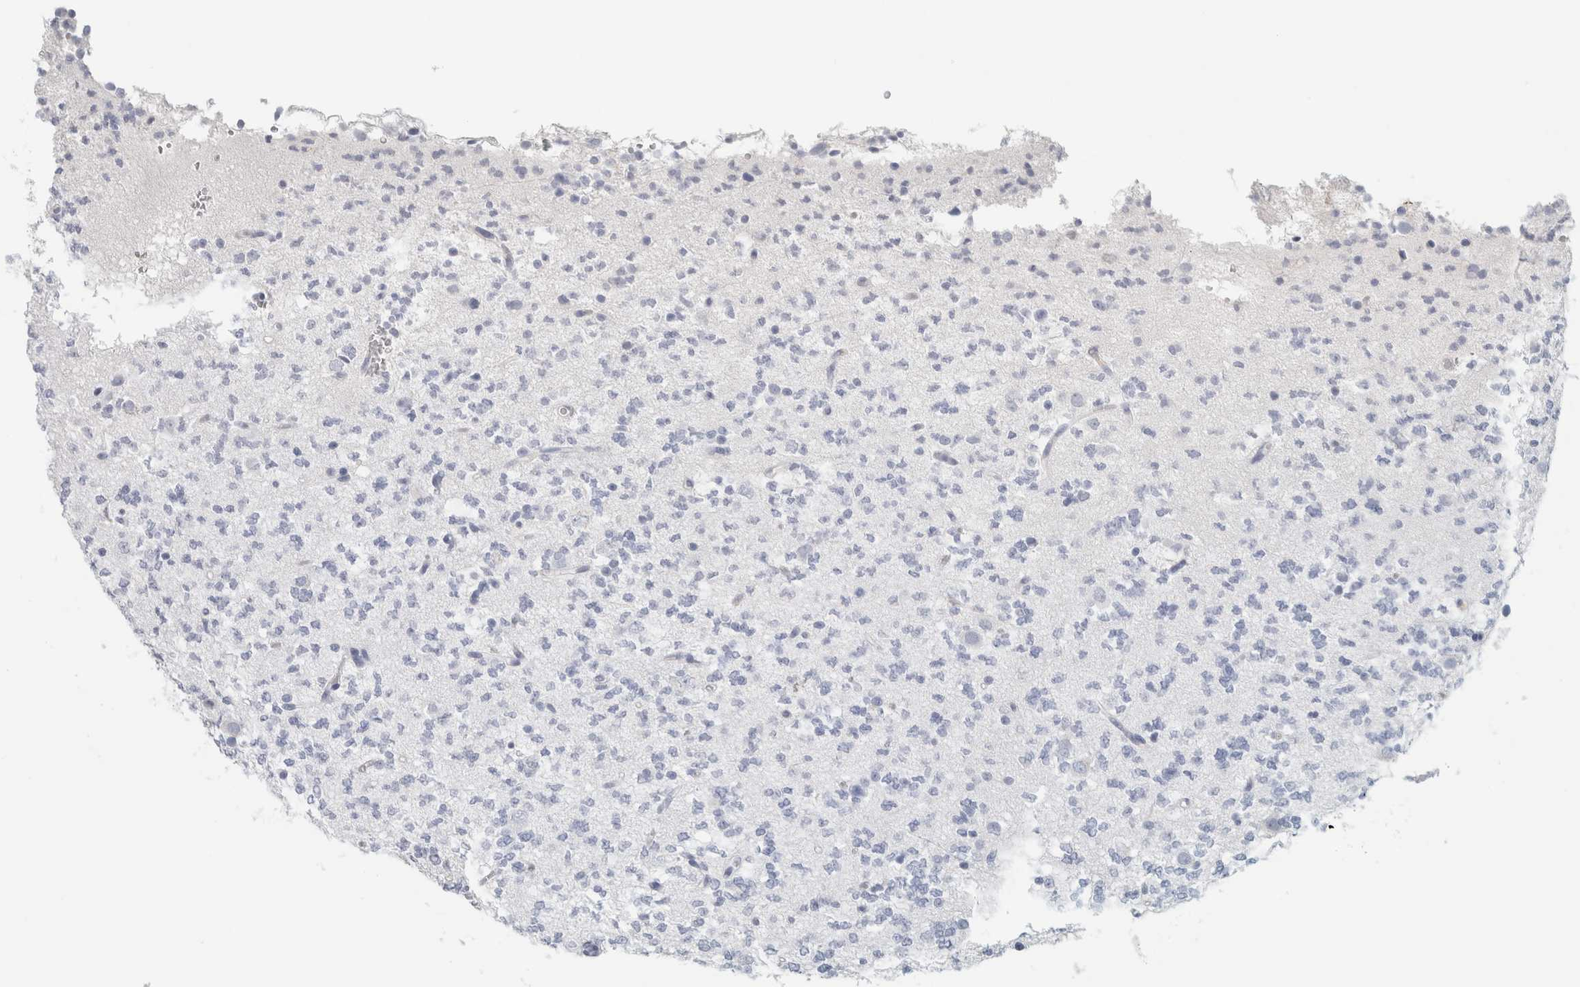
{"staining": {"intensity": "negative", "quantity": "none", "location": "none"}, "tissue": "glioma", "cell_type": "Tumor cells", "image_type": "cancer", "snomed": [{"axis": "morphology", "description": "Glioma, malignant, Low grade"}, {"axis": "topography", "description": "Brain"}], "caption": "An immunohistochemistry image of glioma is shown. There is no staining in tumor cells of glioma.", "gene": "IL6", "patient": {"sex": "male", "age": 38}}